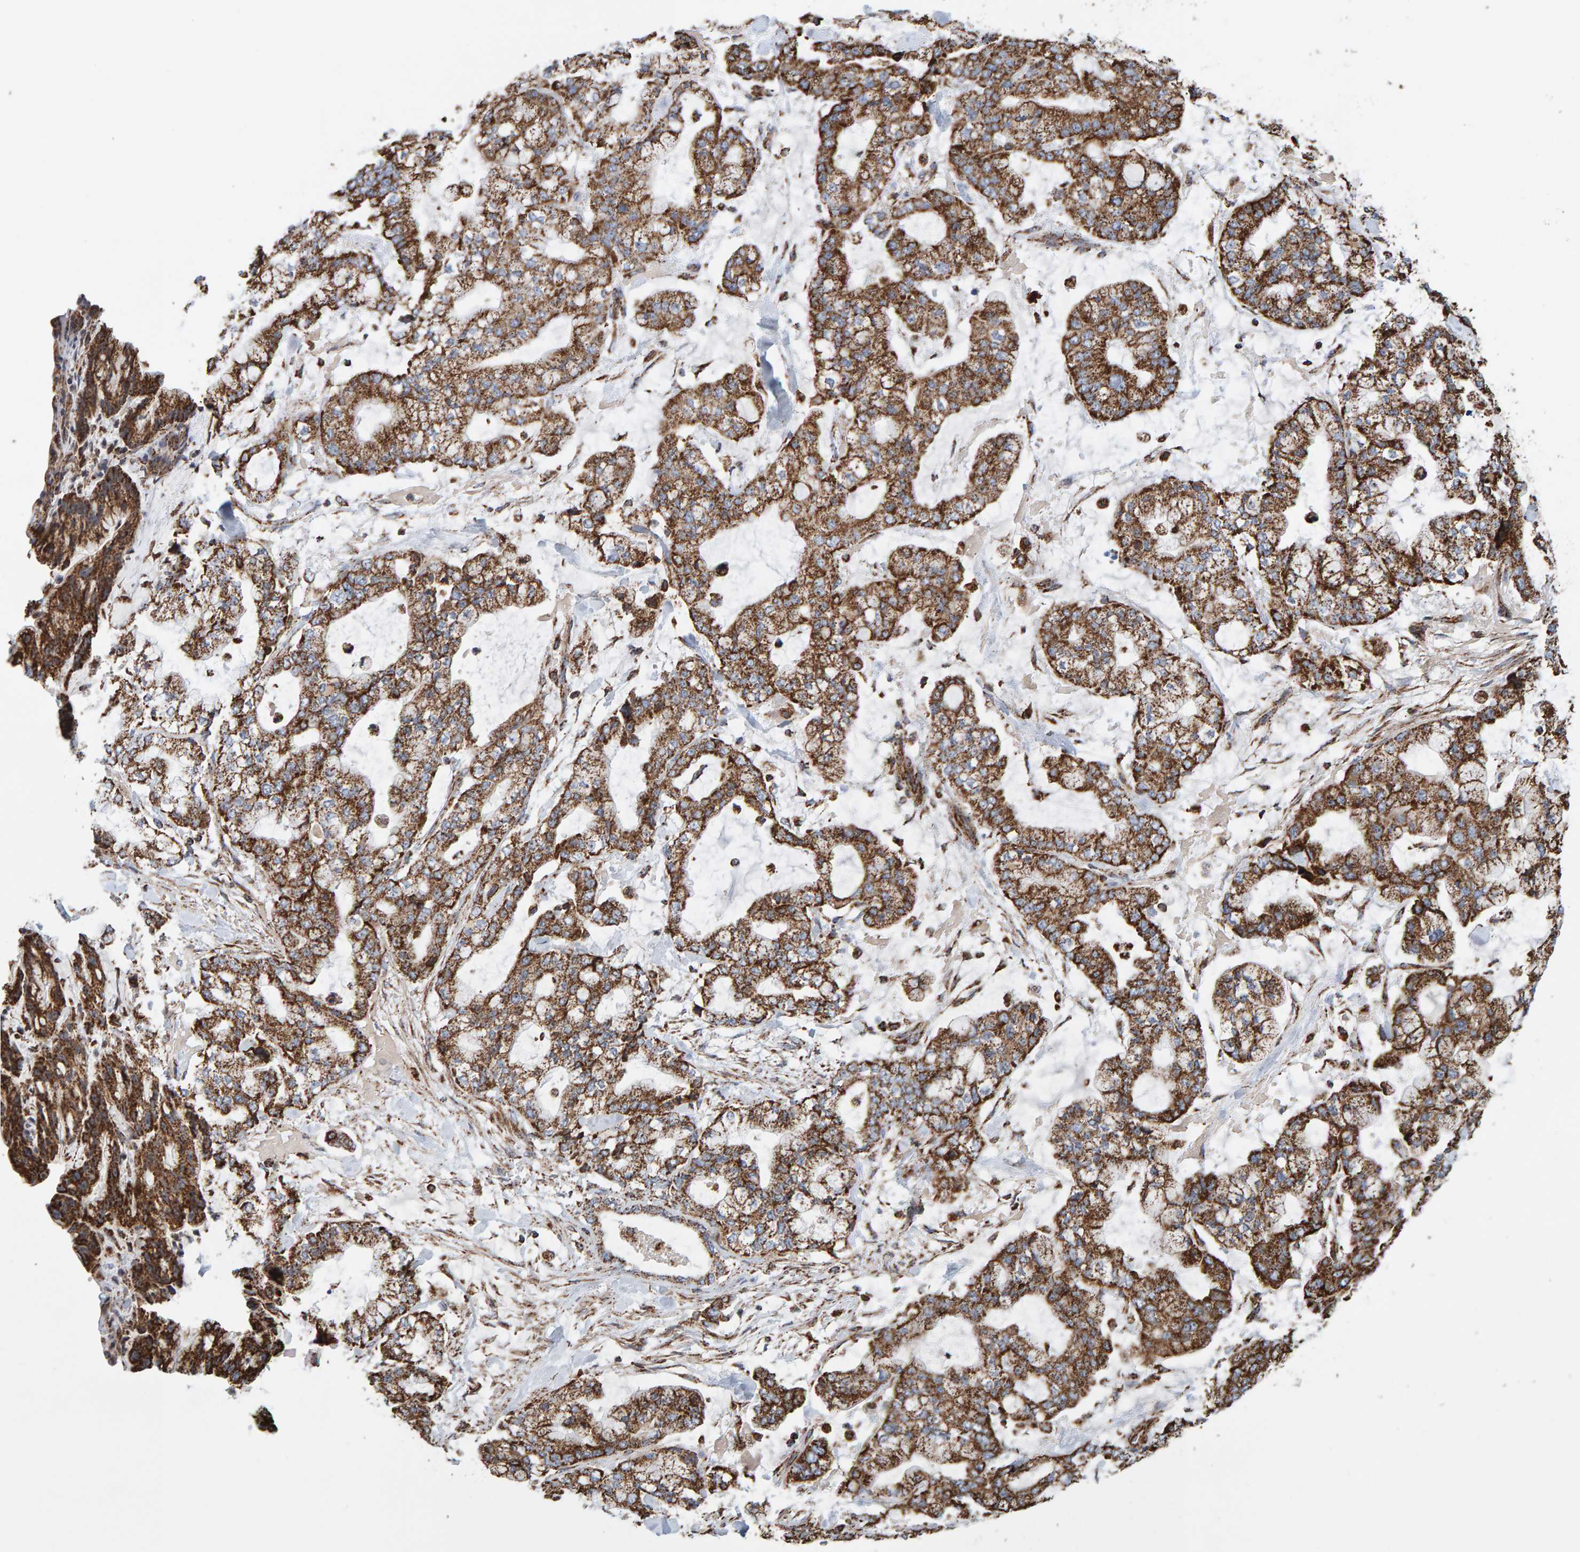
{"staining": {"intensity": "strong", "quantity": ">75%", "location": "cytoplasmic/membranous"}, "tissue": "stomach cancer", "cell_type": "Tumor cells", "image_type": "cancer", "snomed": [{"axis": "morphology", "description": "Normal tissue, NOS"}, {"axis": "morphology", "description": "Adenocarcinoma, NOS"}, {"axis": "topography", "description": "Stomach, upper"}, {"axis": "topography", "description": "Stomach"}], "caption": "Immunohistochemistry (DAB (3,3'-diaminobenzidine)) staining of stomach cancer (adenocarcinoma) exhibits strong cytoplasmic/membranous protein staining in about >75% of tumor cells.", "gene": "MRPL45", "patient": {"sex": "male", "age": 76}}